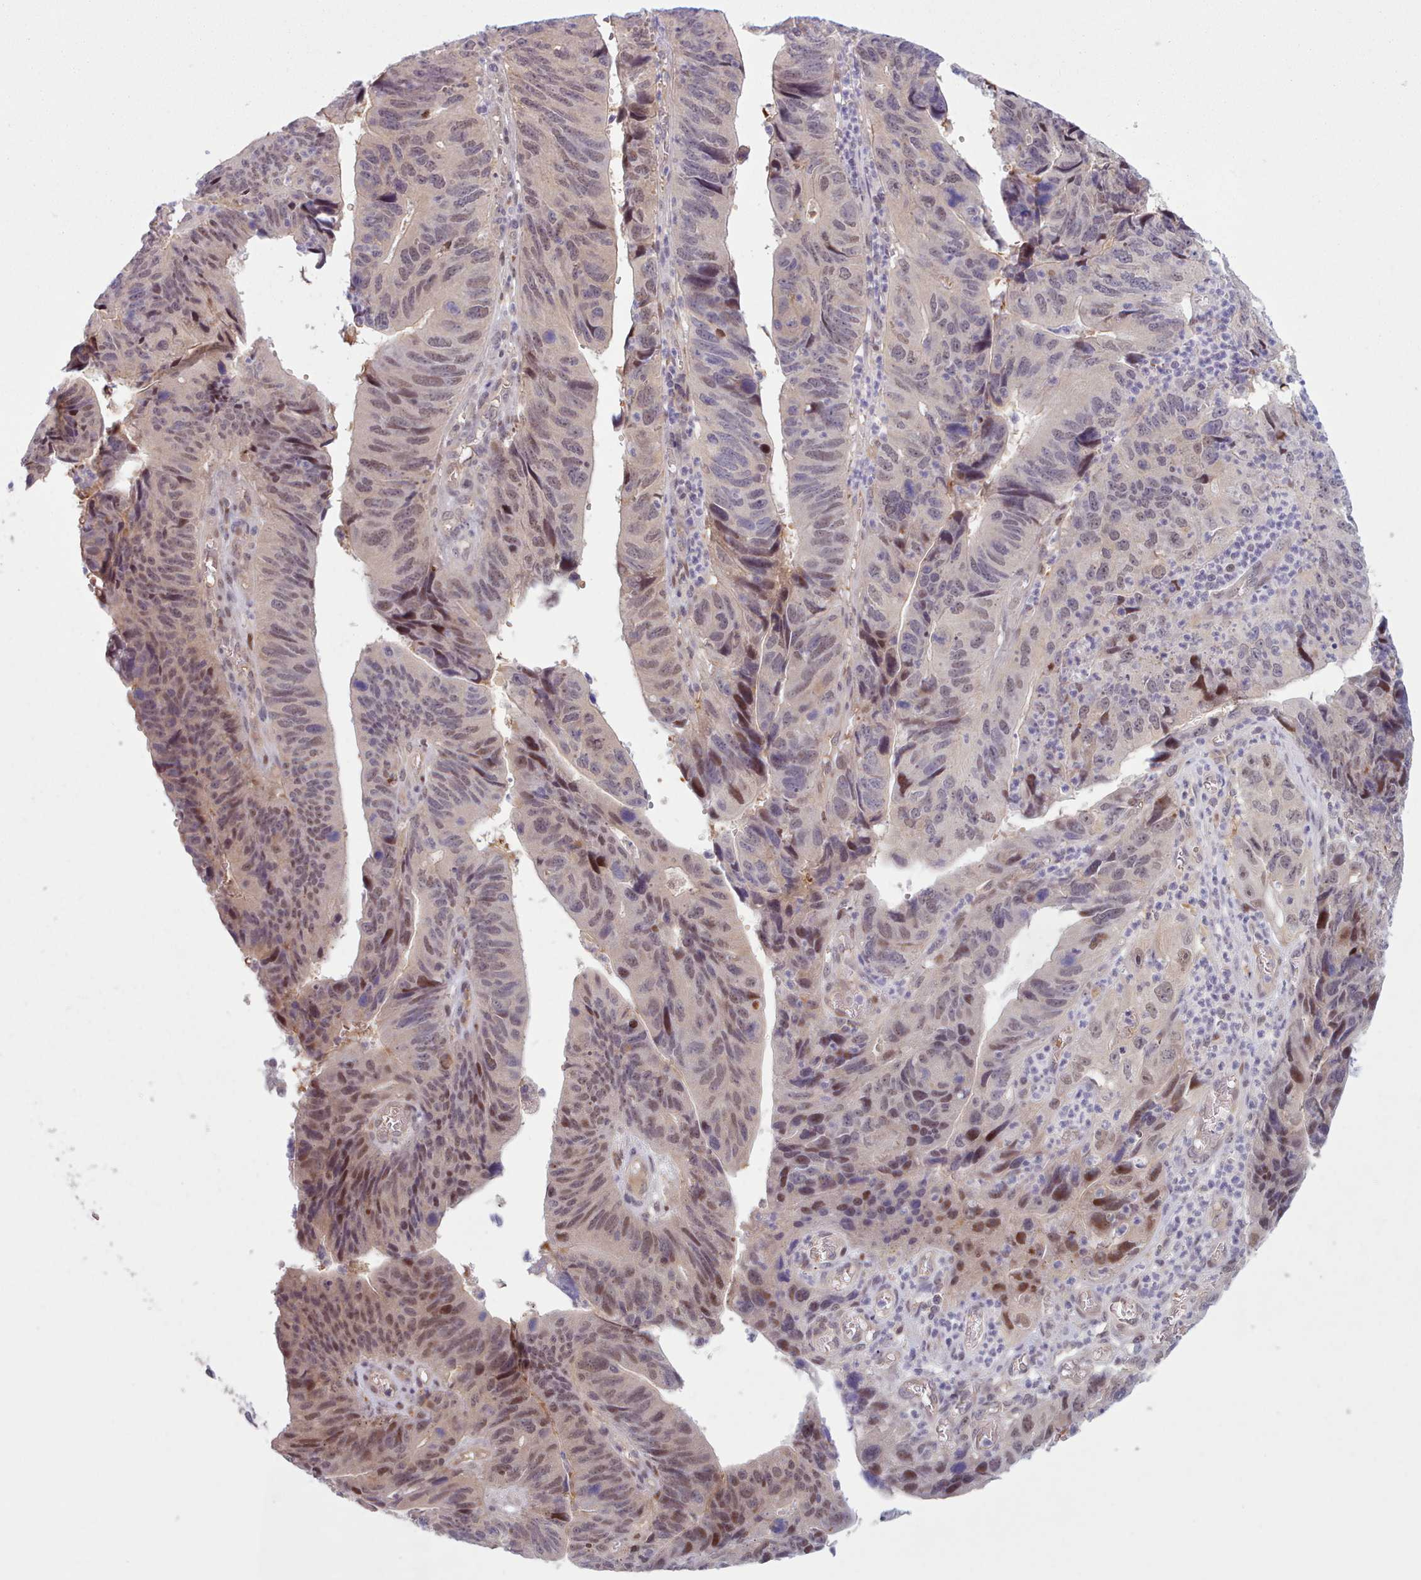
{"staining": {"intensity": "moderate", "quantity": "<25%", "location": "nuclear"}, "tissue": "stomach cancer", "cell_type": "Tumor cells", "image_type": "cancer", "snomed": [{"axis": "morphology", "description": "Adenocarcinoma, NOS"}, {"axis": "topography", "description": "Stomach"}], "caption": "Immunohistochemistry image of stomach adenocarcinoma stained for a protein (brown), which reveals low levels of moderate nuclear expression in about <25% of tumor cells.", "gene": "KBTBD7", "patient": {"sex": "male", "age": 59}}